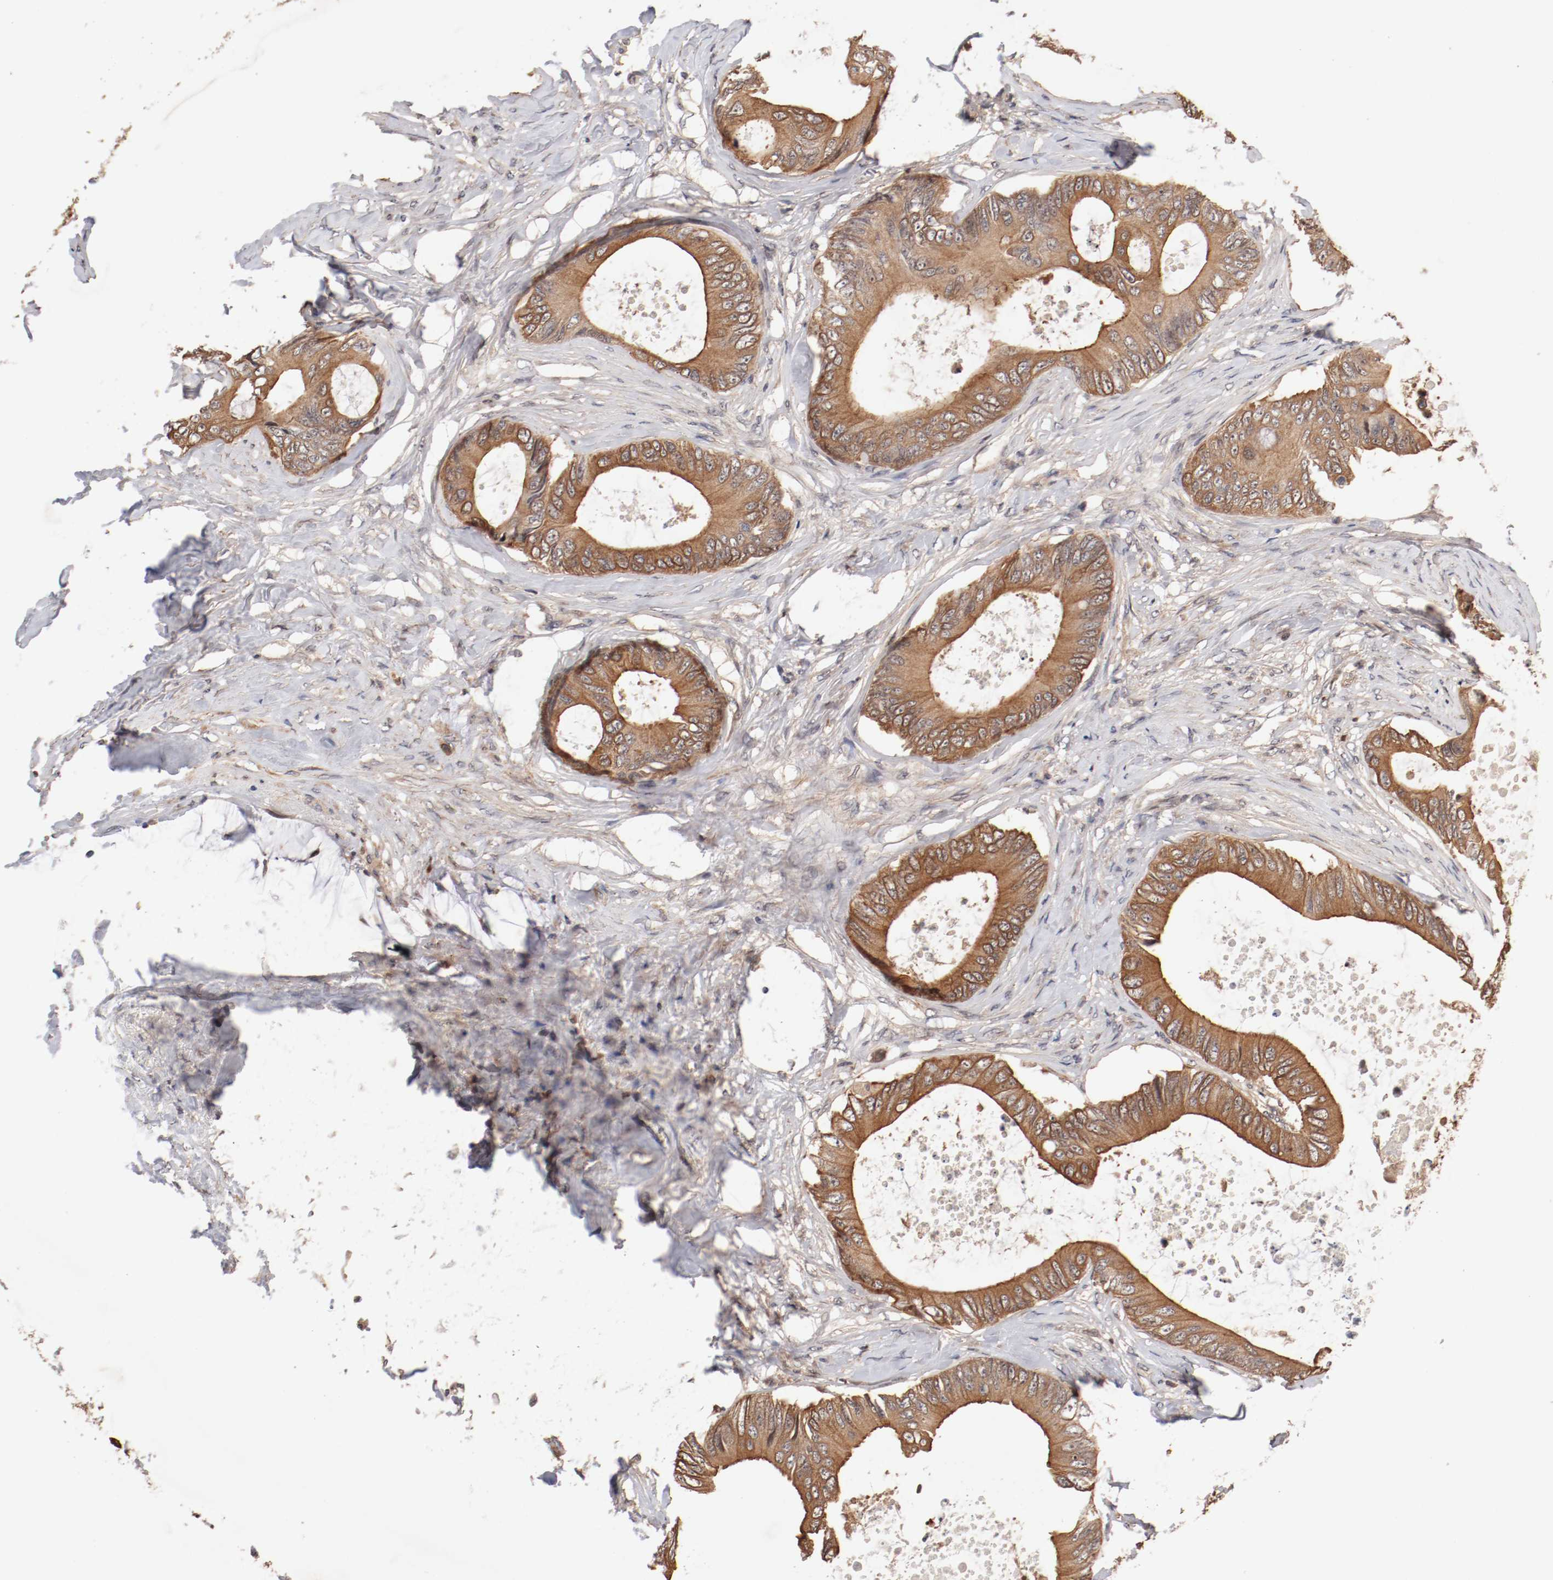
{"staining": {"intensity": "moderate", "quantity": ">75%", "location": "cytoplasmic/membranous"}, "tissue": "colorectal cancer", "cell_type": "Tumor cells", "image_type": "cancer", "snomed": [{"axis": "morphology", "description": "Normal tissue, NOS"}, {"axis": "morphology", "description": "Adenocarcinoma, NOS"}, {"axis": "topography", "description": "Rectum"}, {"axis": "topography", "description": "Peripheral nerve tissue"}], "caption": "Moderate cytoplasmic/membranous protein staining is present in about >75% of tumor cells in adenocarcinoma (colorectal).", "gene": "GUF1", "patient": {"sex": "female", "age": 77}}